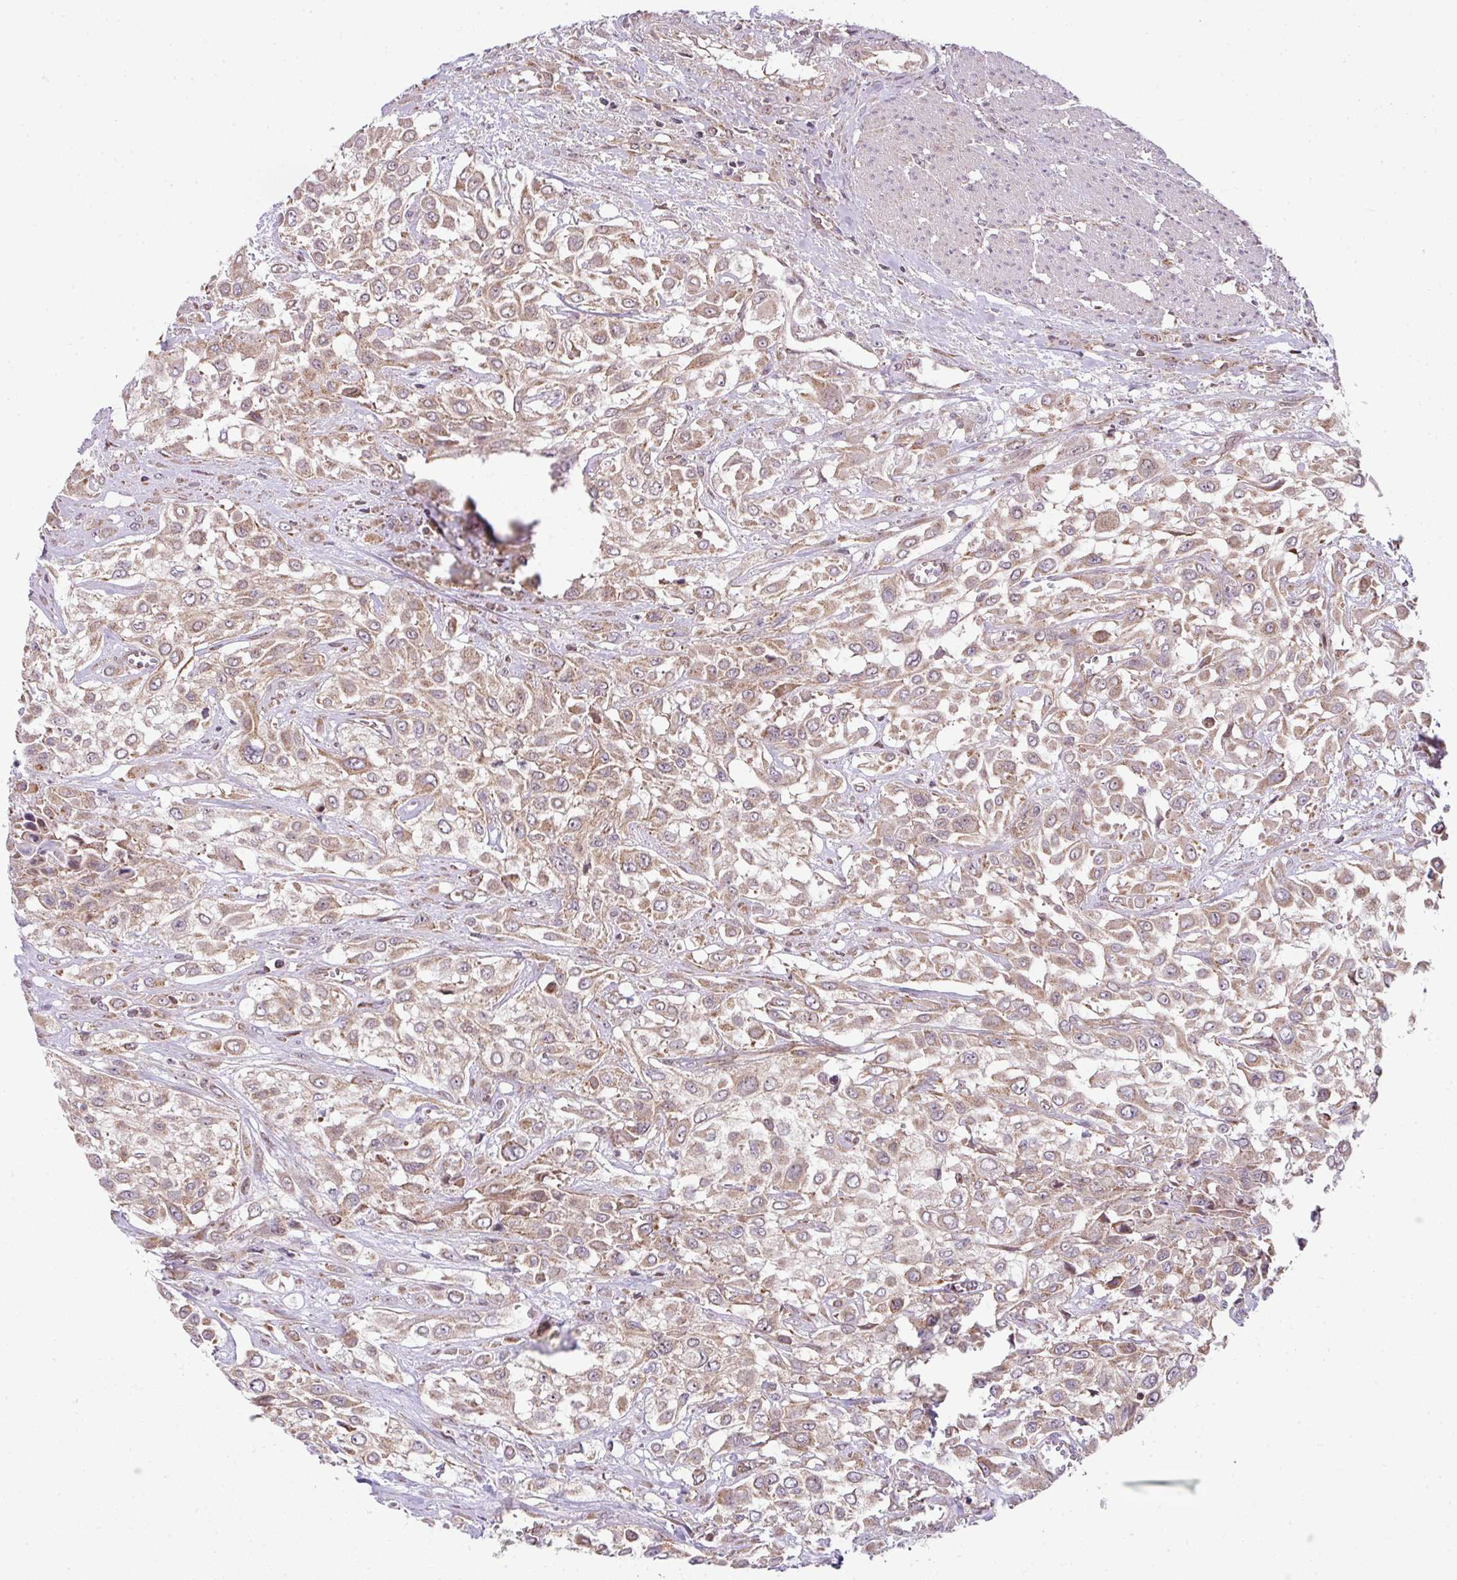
{"staining": {"intensity": "moderate", "quantity": ">75%", "location": "cytoplasmic/membranous"}, "tissue": "urothelial cancer", "cell_type": "Tumor cells", "image_type": "cancer", "snomed": [{"axis": "morphology", "description": "Urothelial carcinoma, High grade"}, {"axis": "topography", "description": "Urinary bladder"}], "caption": "High-magnification brightfield microscopy of urothelial cancer stained with DAB (3,3'-diaminobenzidine) (brown) and counterstained with hematoxylin (blue). tumor cells exhibit moderate cytoplasmic/membranous staining is present in about>75% of cells. The protein is stained brown, and the nuclei are stained in blue (DAB (3,3'-diaminobenzidine) IHC with brightfield microscopy, high magnification).", "gene": "PLK1", "patient": {"sex": "male", "age": 57}}